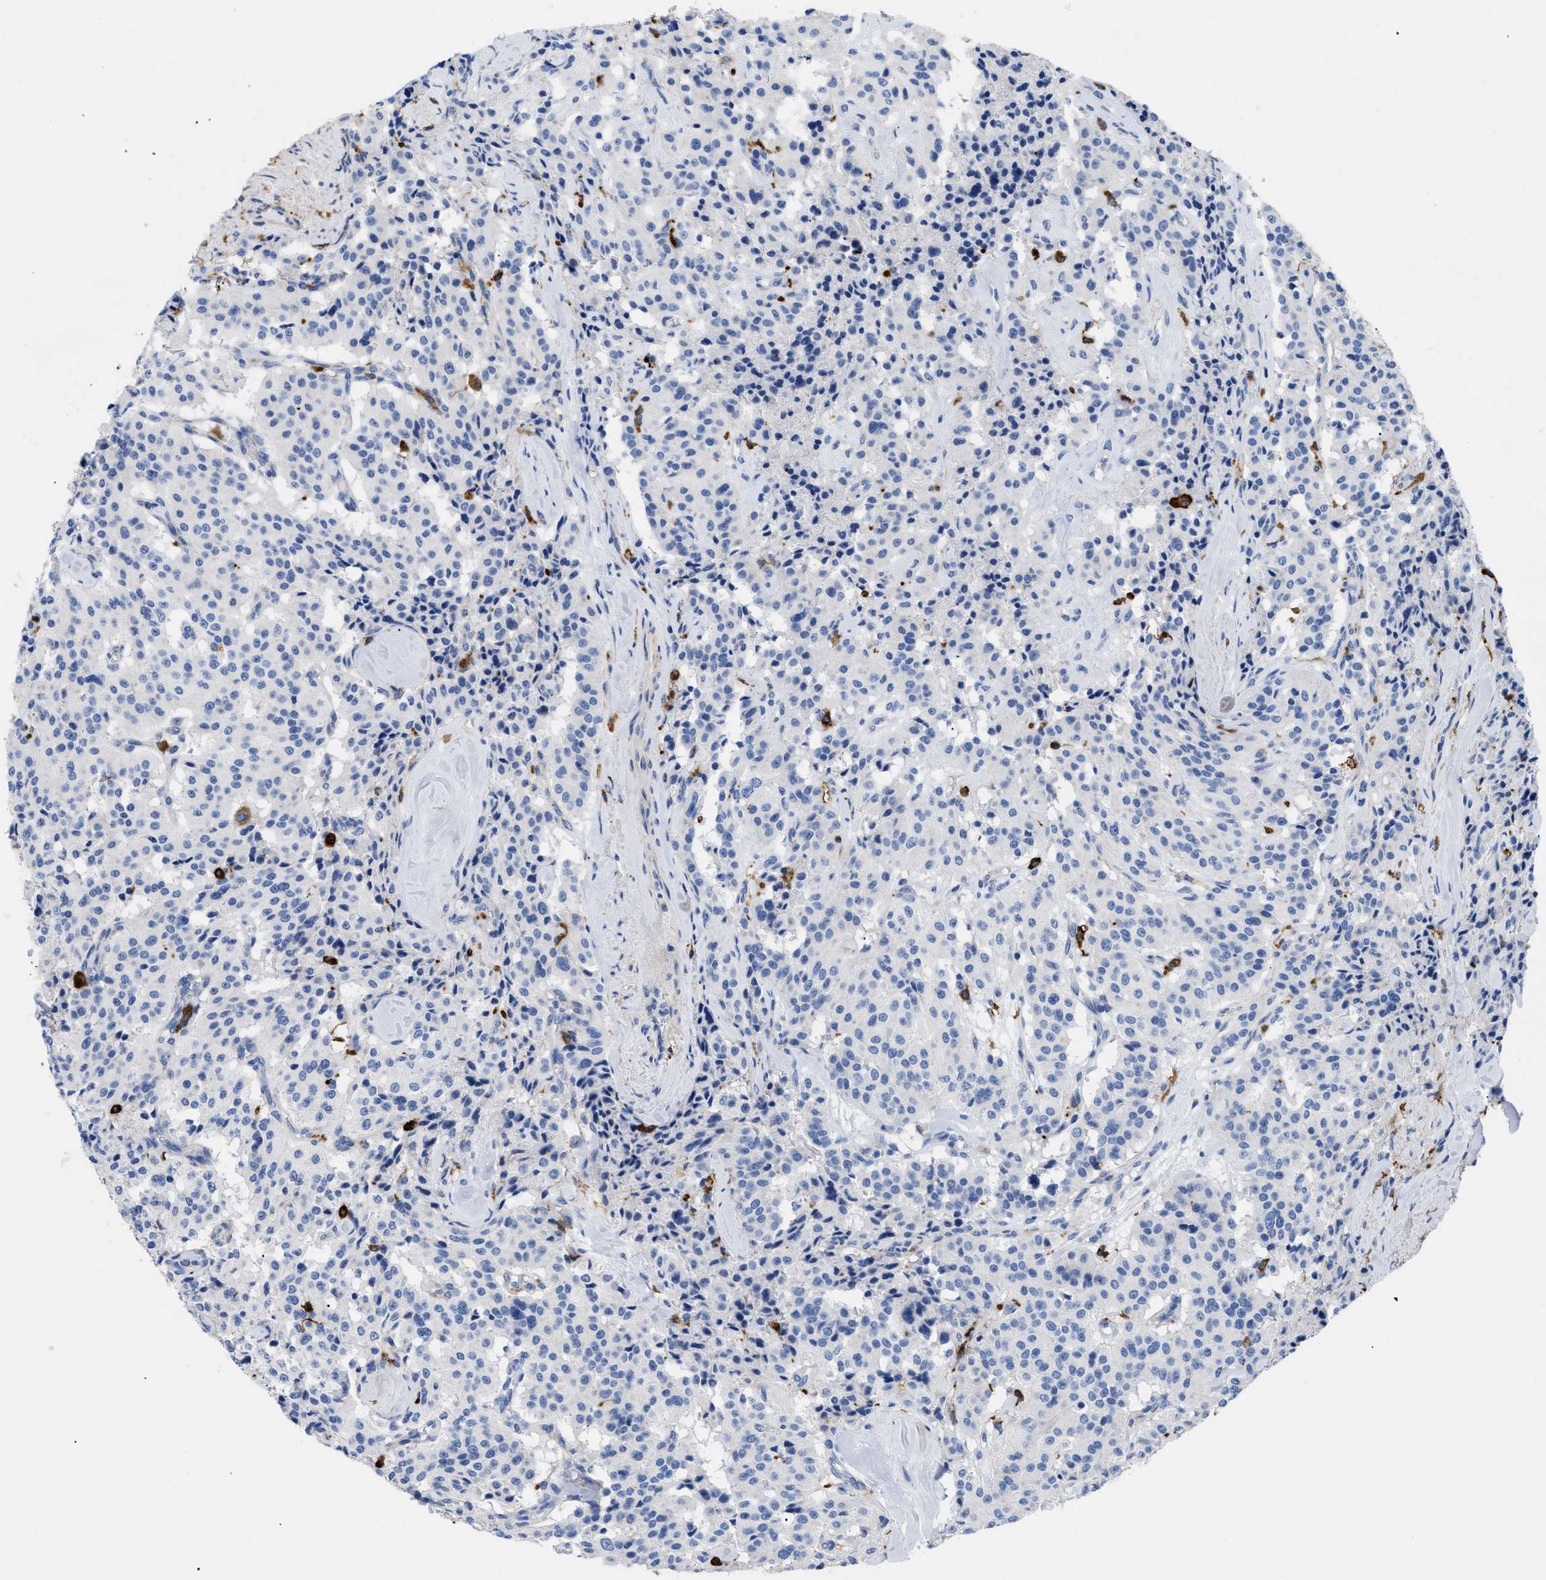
{"staining": {"intensity": "negative", "quantity": "none", "location": "none"}, "tissue": "carcinoid", "cell_type": "Tumor cells", "image_type": "cancer", "snomed": [{"axis": "morphology", "description": "Carcinoid, malignant, NOS"}, {"axis": "topography", "description": "Lung"}], "caption": "This is an IHC histopathology image of human carcinoid. There is no staining in tumor cells.", "gene": "HLA-DPA1", "patient": {"sex": "male", "age": 30}}